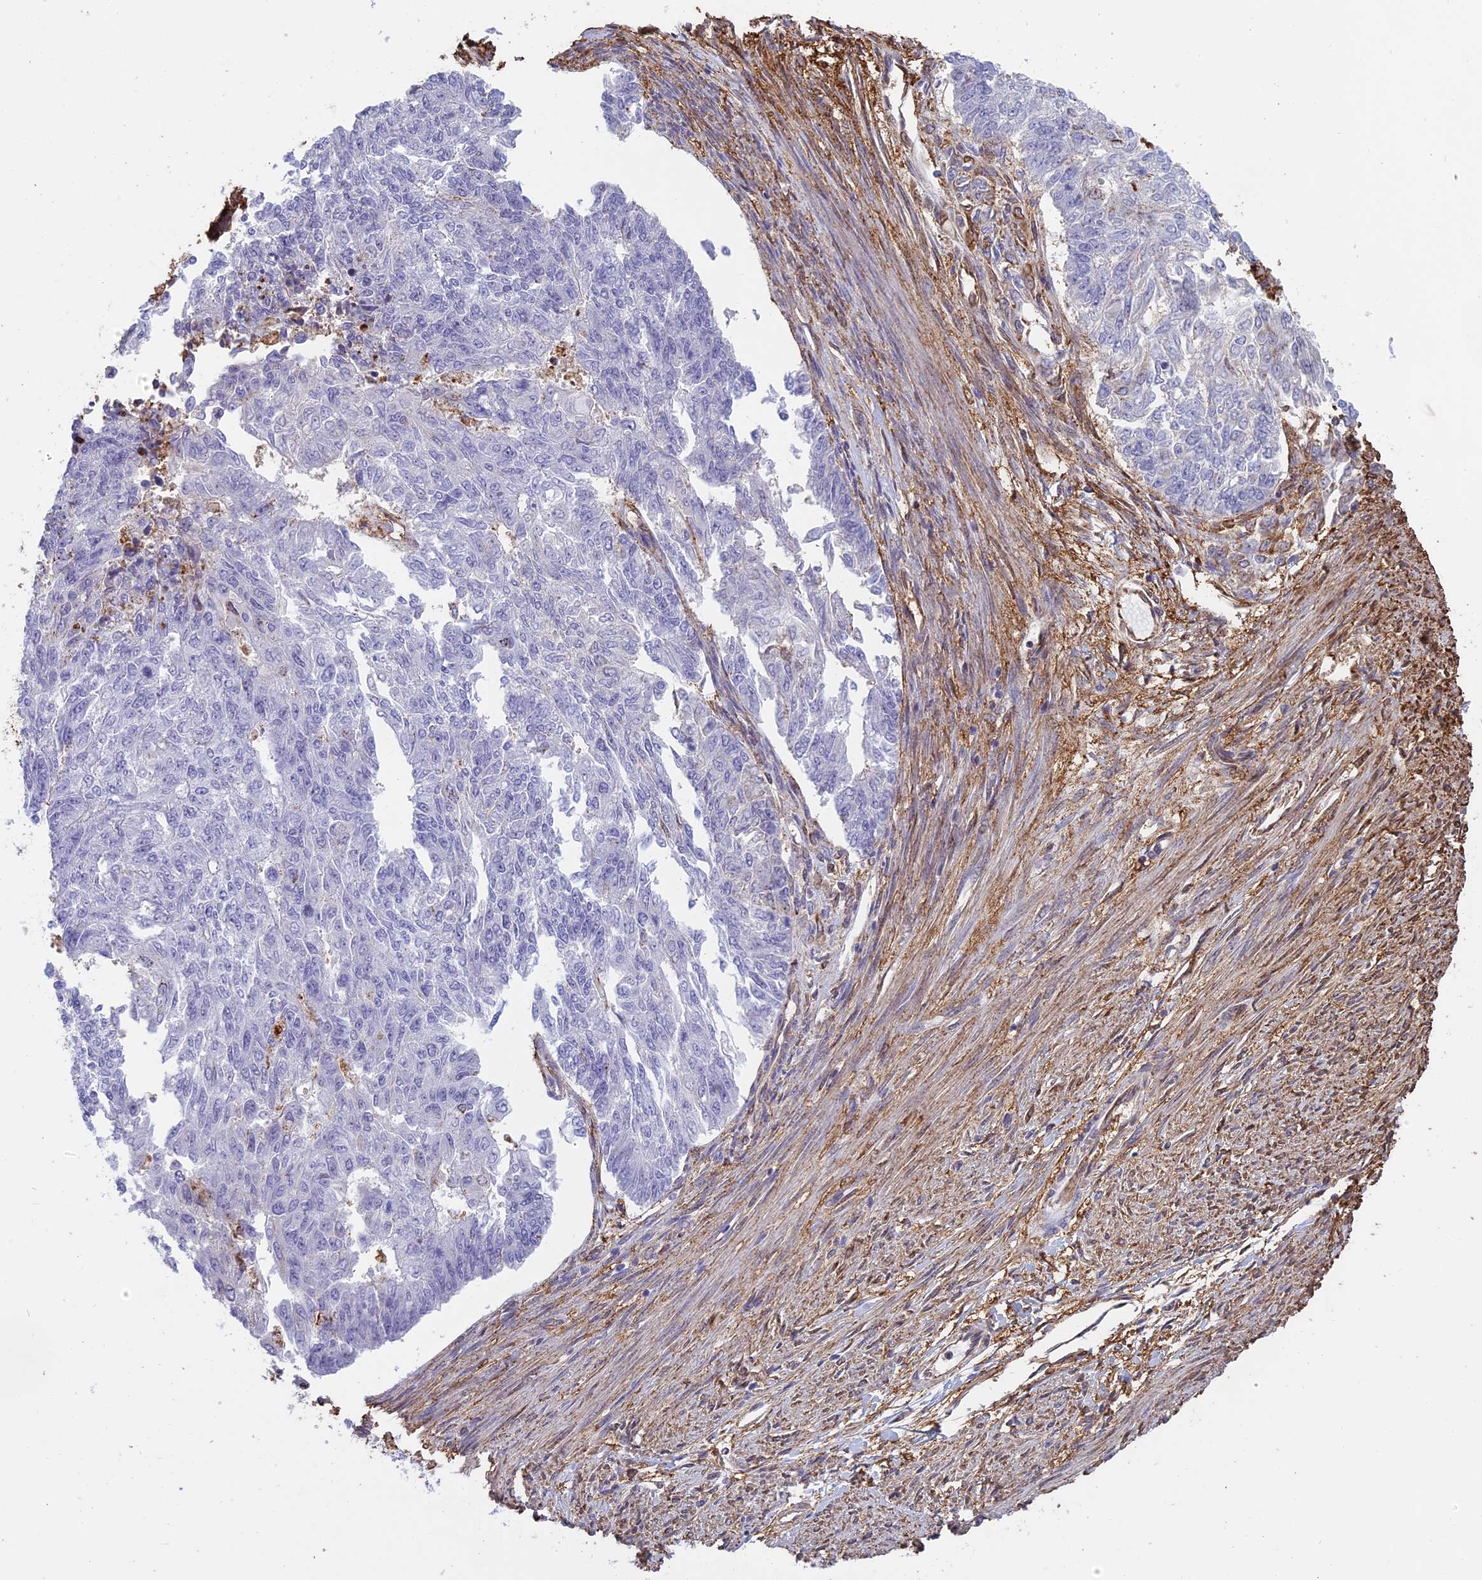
{"staining": {"intensity": "negative", "quantity": "none", "location": "none"}, "tissue": "endometrial cancer", "cell_type": "Tumor cells", "image_type": "cancer", "snomed": [{"axis": "morphology", "description": "Adenocarcinoma, NOS"}, {"axis": "topography", "description": "Endometrium"}], "caption": "IHC of human endometrial cancer demonstrates no positivity in tumor cells.", "gene": "TMEM255B", "patient": {"sex": "female", "age": 32}}